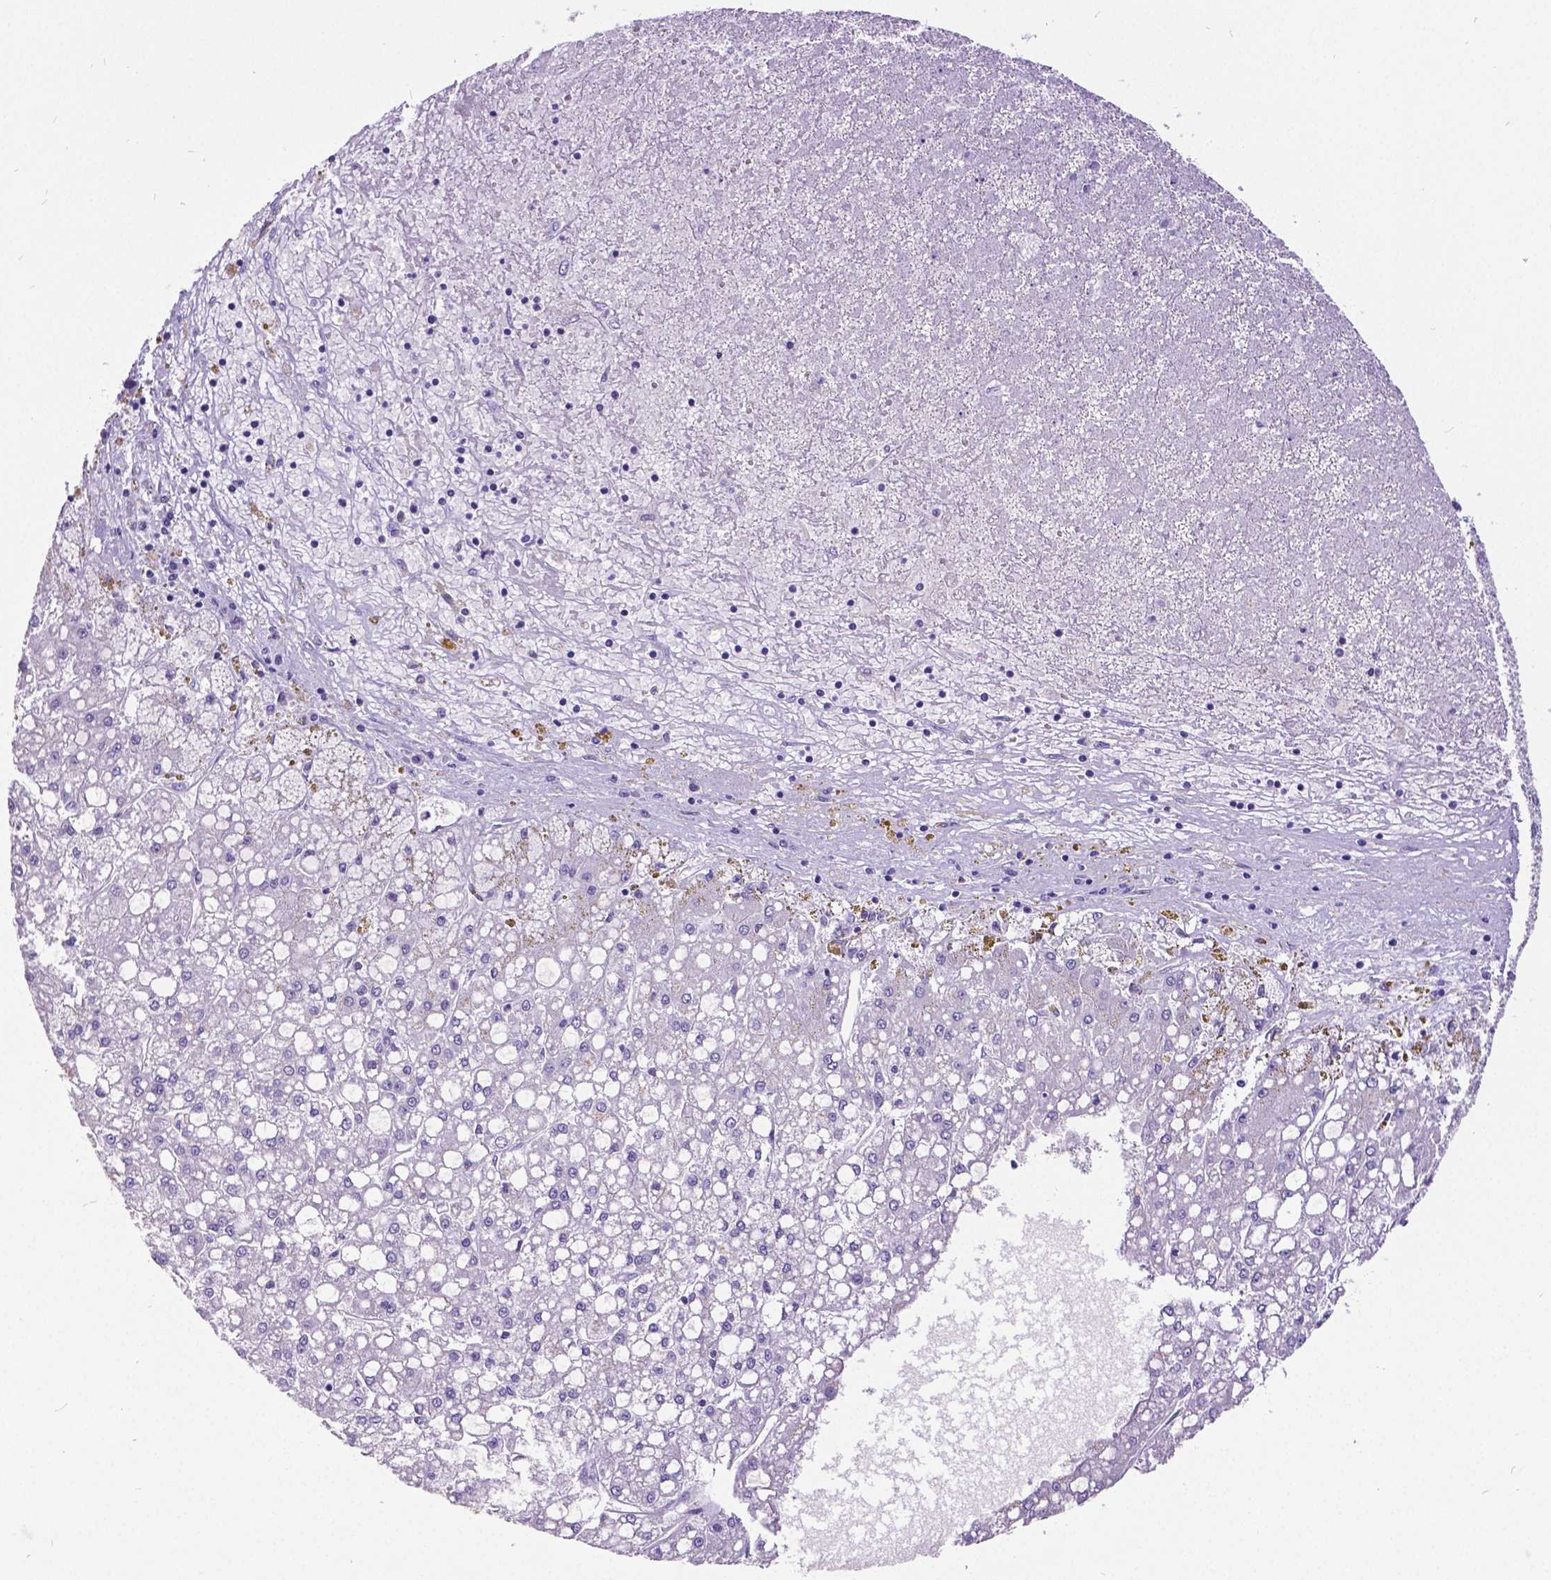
{"staining": {"intensity": "negative", "quantity": "none", "location": "none"}, "tissue": "liver cancer", "cell_type": "Tumor cells", "image_type": "cancer", "snomed": [{"axis": "morphology", "description": "Carcinoma, Hepatocellular, NOS"}, {"axis": "topography", "description": "Liver"}], "caption": "The immunohistochemistry image has no significant staining in tumor cells of hepatocellular carcinoma (liver) tissue. The staining was performed using DAB (3,3'-diaminobenzidine) to visualize the protein expression in brown, while the nuclei were stained in blue with hematoxylin (Magnification: 20x).", "gene": "SATB2", "patient": {"sex": "male", "age": 67}}